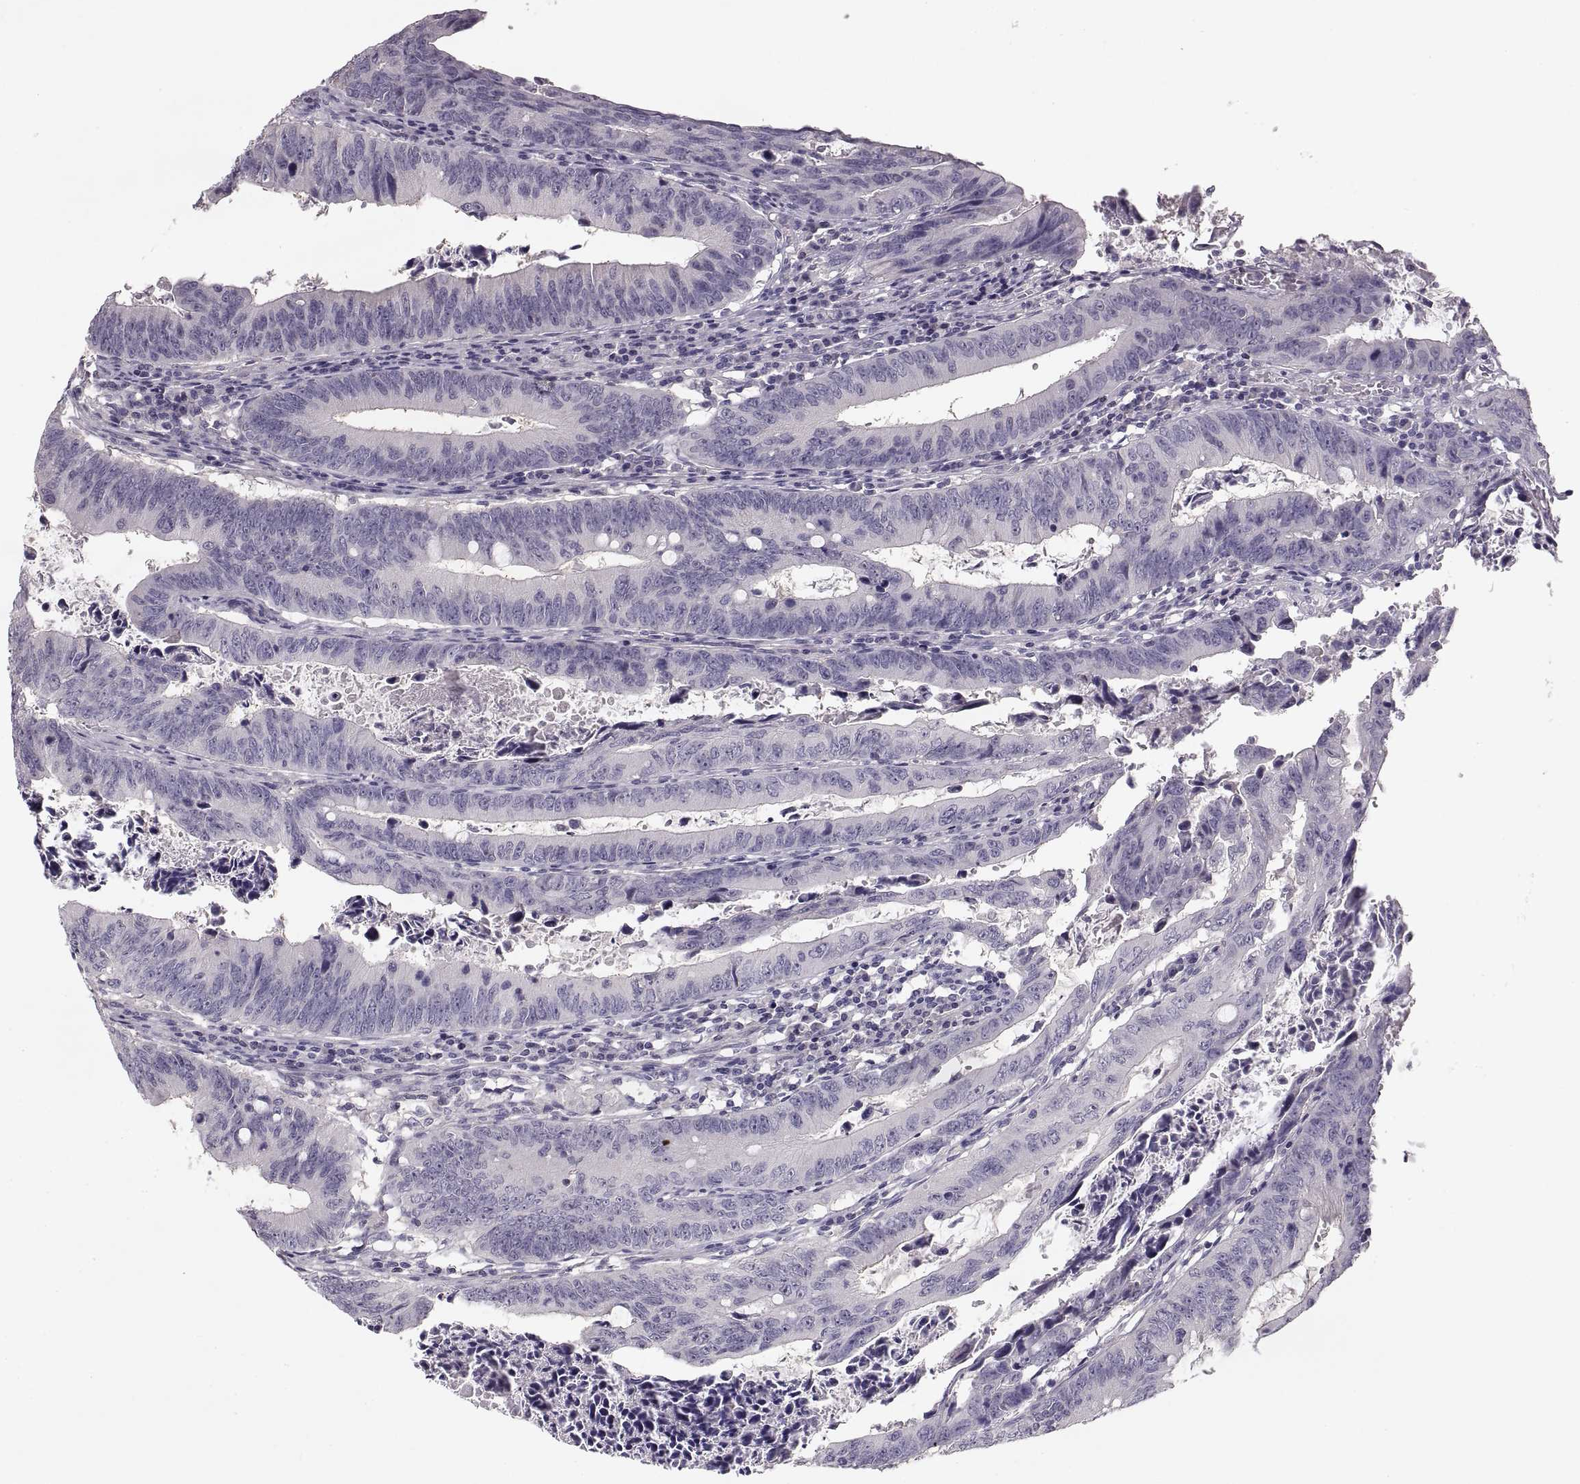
{"staining": {"intensity": "negative", "quantity": "none", "location": "none"}, "tissue": "colorectal cancer", "cell_type": "Tumor cells", "image_type": "cancer", "snomed": [{"axis": "morphology", "description": "Adenocarcinoma, NOS"}, {"axis": "topography", "description": "Colon"}], "caption": "The photomicrograph demonstrates no significant expression in tumor cells of colorectal adenocarcinoma. (DAB immunohistochemistry, high magnification).", "gene": "ADAM11", "patient": {"sex": "female", "age": 87}}